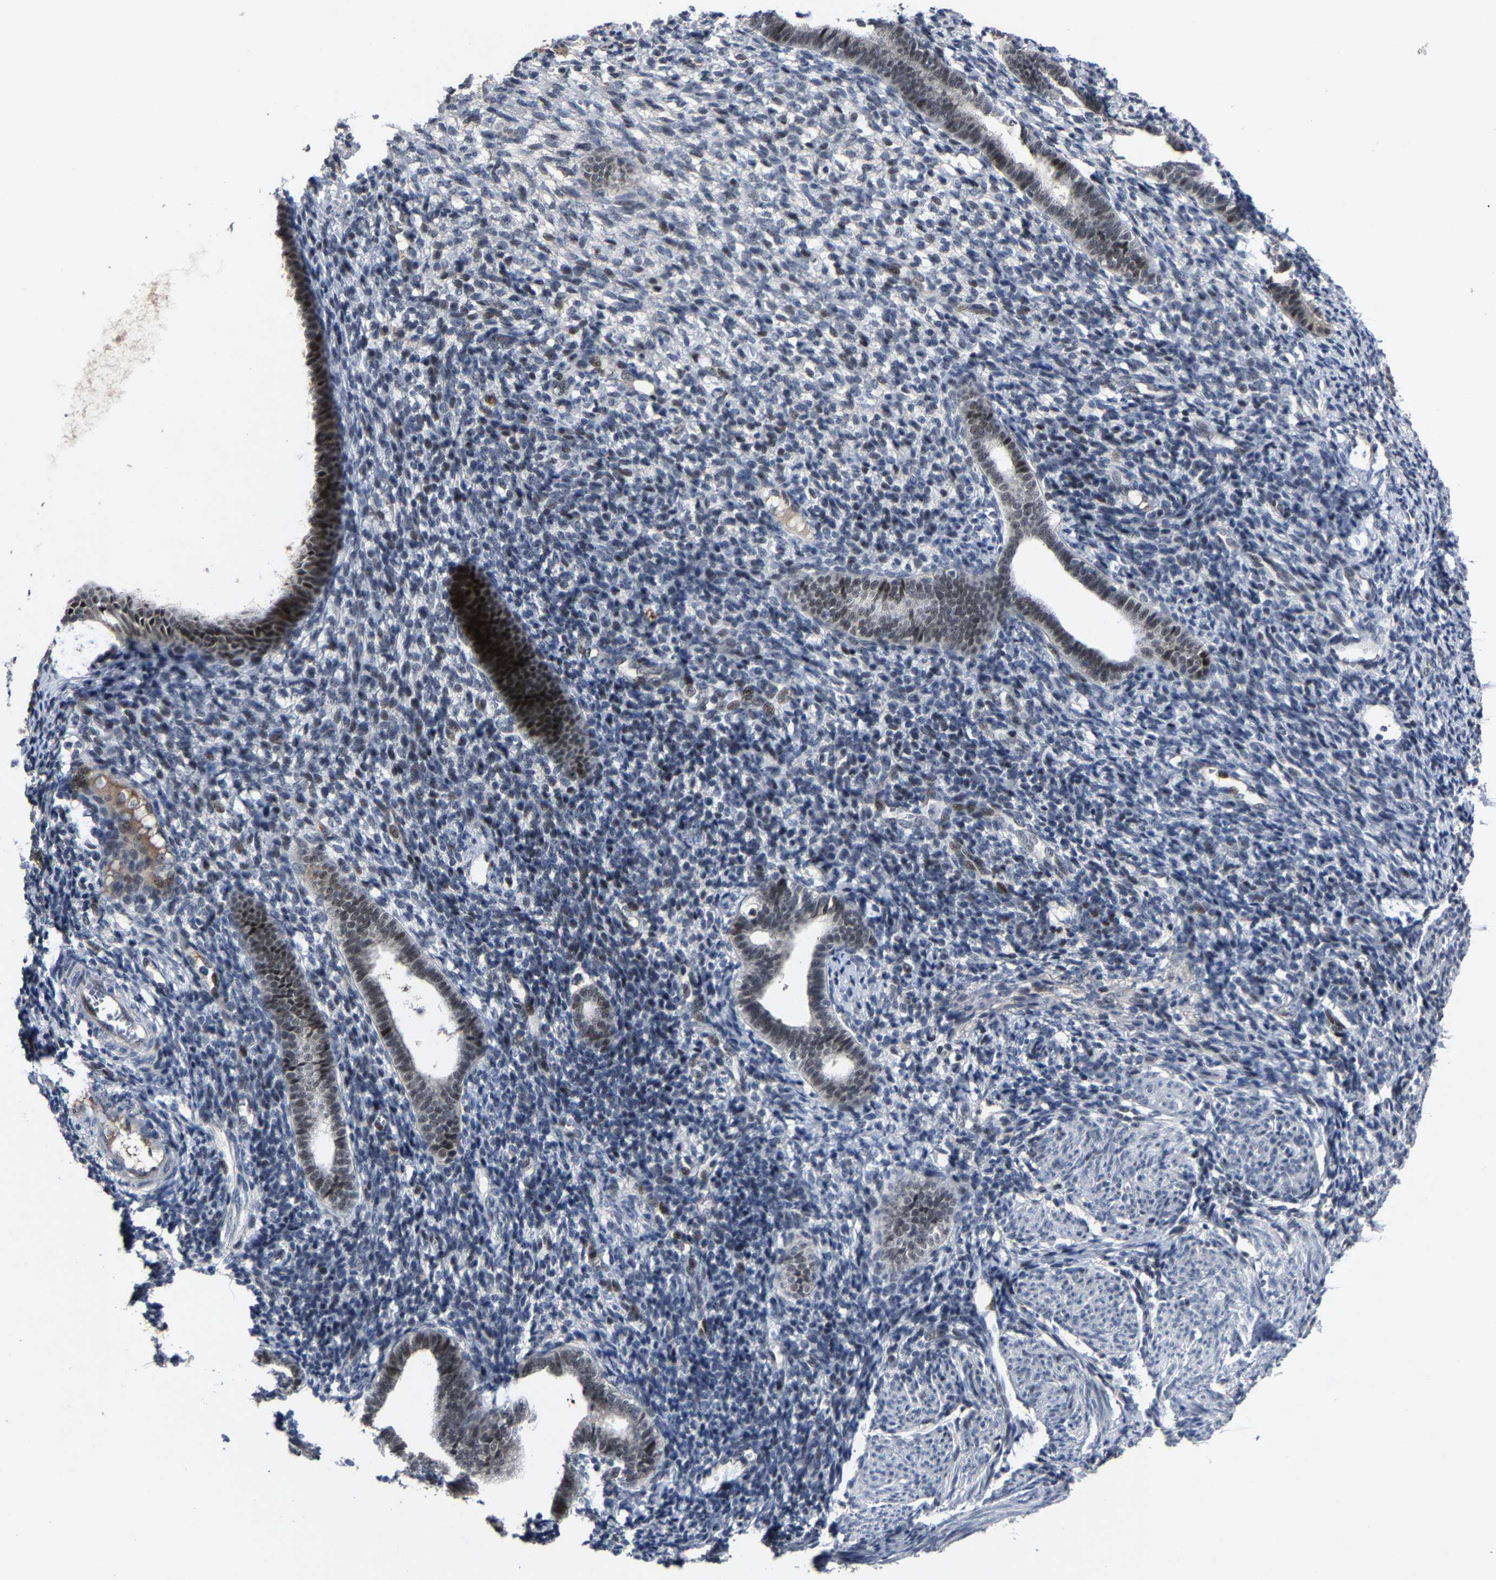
{"staining": {"intensity": "negative", "quantity": "none", "location": "none"}, "tissue": "endometrium", "cell_type": "Cells in endometrial stroma", "image_type": "normal", "snomed": [{"axis": "morphology", "description": "Normal tissue, NOS"}, {"axis": "morphology", "description": "Adenocarcinoma, NOS"}, {"axis": "topography", "description": "Endometrium"}], "caption": "Immunohistochemical staining of benign endometrium reveals no significant positivity in cells in endometrial stroma.", "gene": "LSM8", "patient": {"sex": "female", "age": 57}}